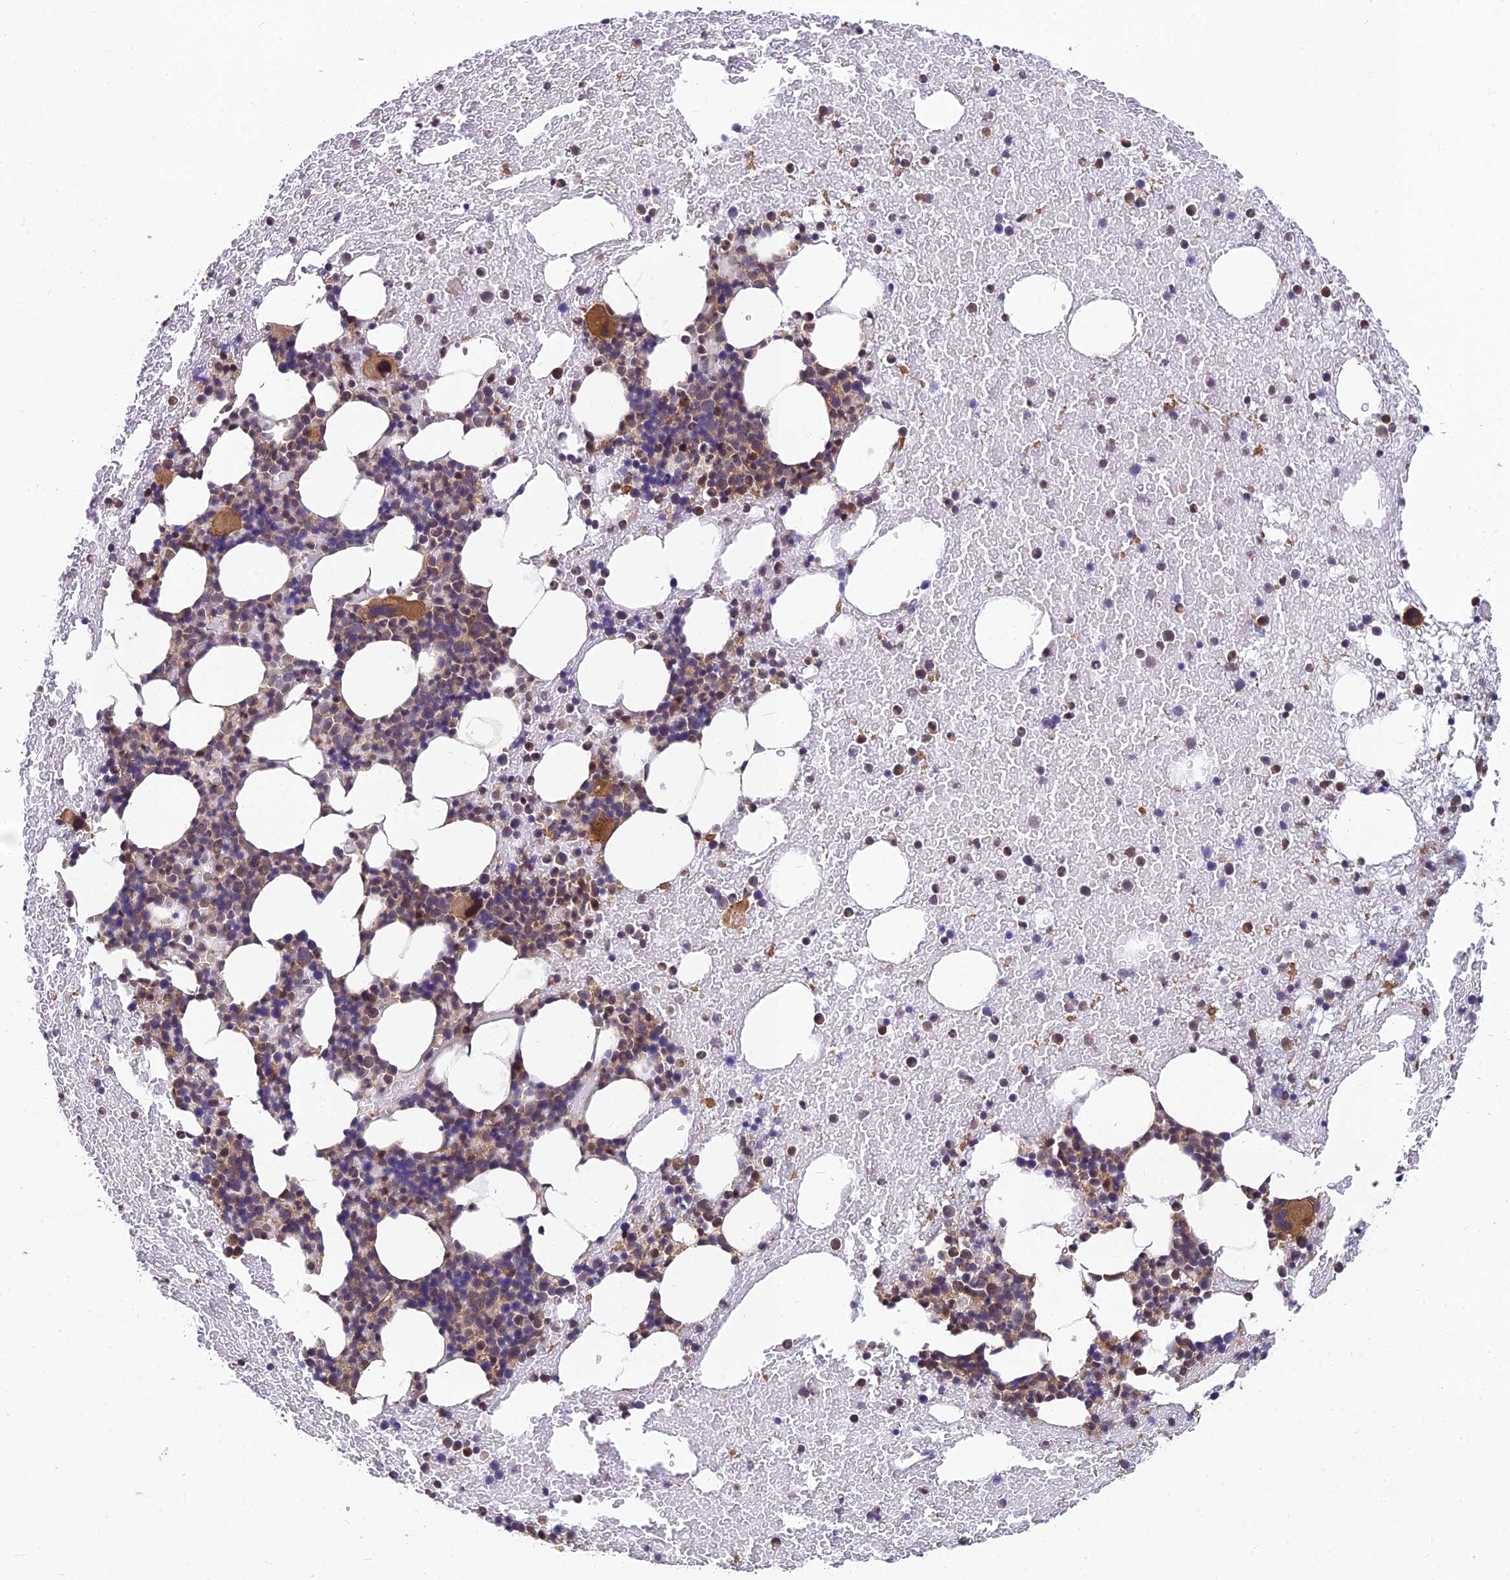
{"staining": {"intensity": "moderate", "quantity": "25%-75%", "location": "cytoplasmic/membranous"}, "tissue": "bone marrow", "cell_type": "Hematopoietic cells", "image_type": "normal", "snomed": [{"axis": "morphology", "description": "Normal tissue, NOS"}, {"axis": "topography", "description": "Bone marrow"}], "caption": "Brown immunohistochemical staining in benign bone marrow demonstrates moderate cytoplasmic/membranous positivity in about 25%-75% of hematopoietic cells.", "gene": "PIKFYVE", "patient": {"sex": "male", "age": 57}}